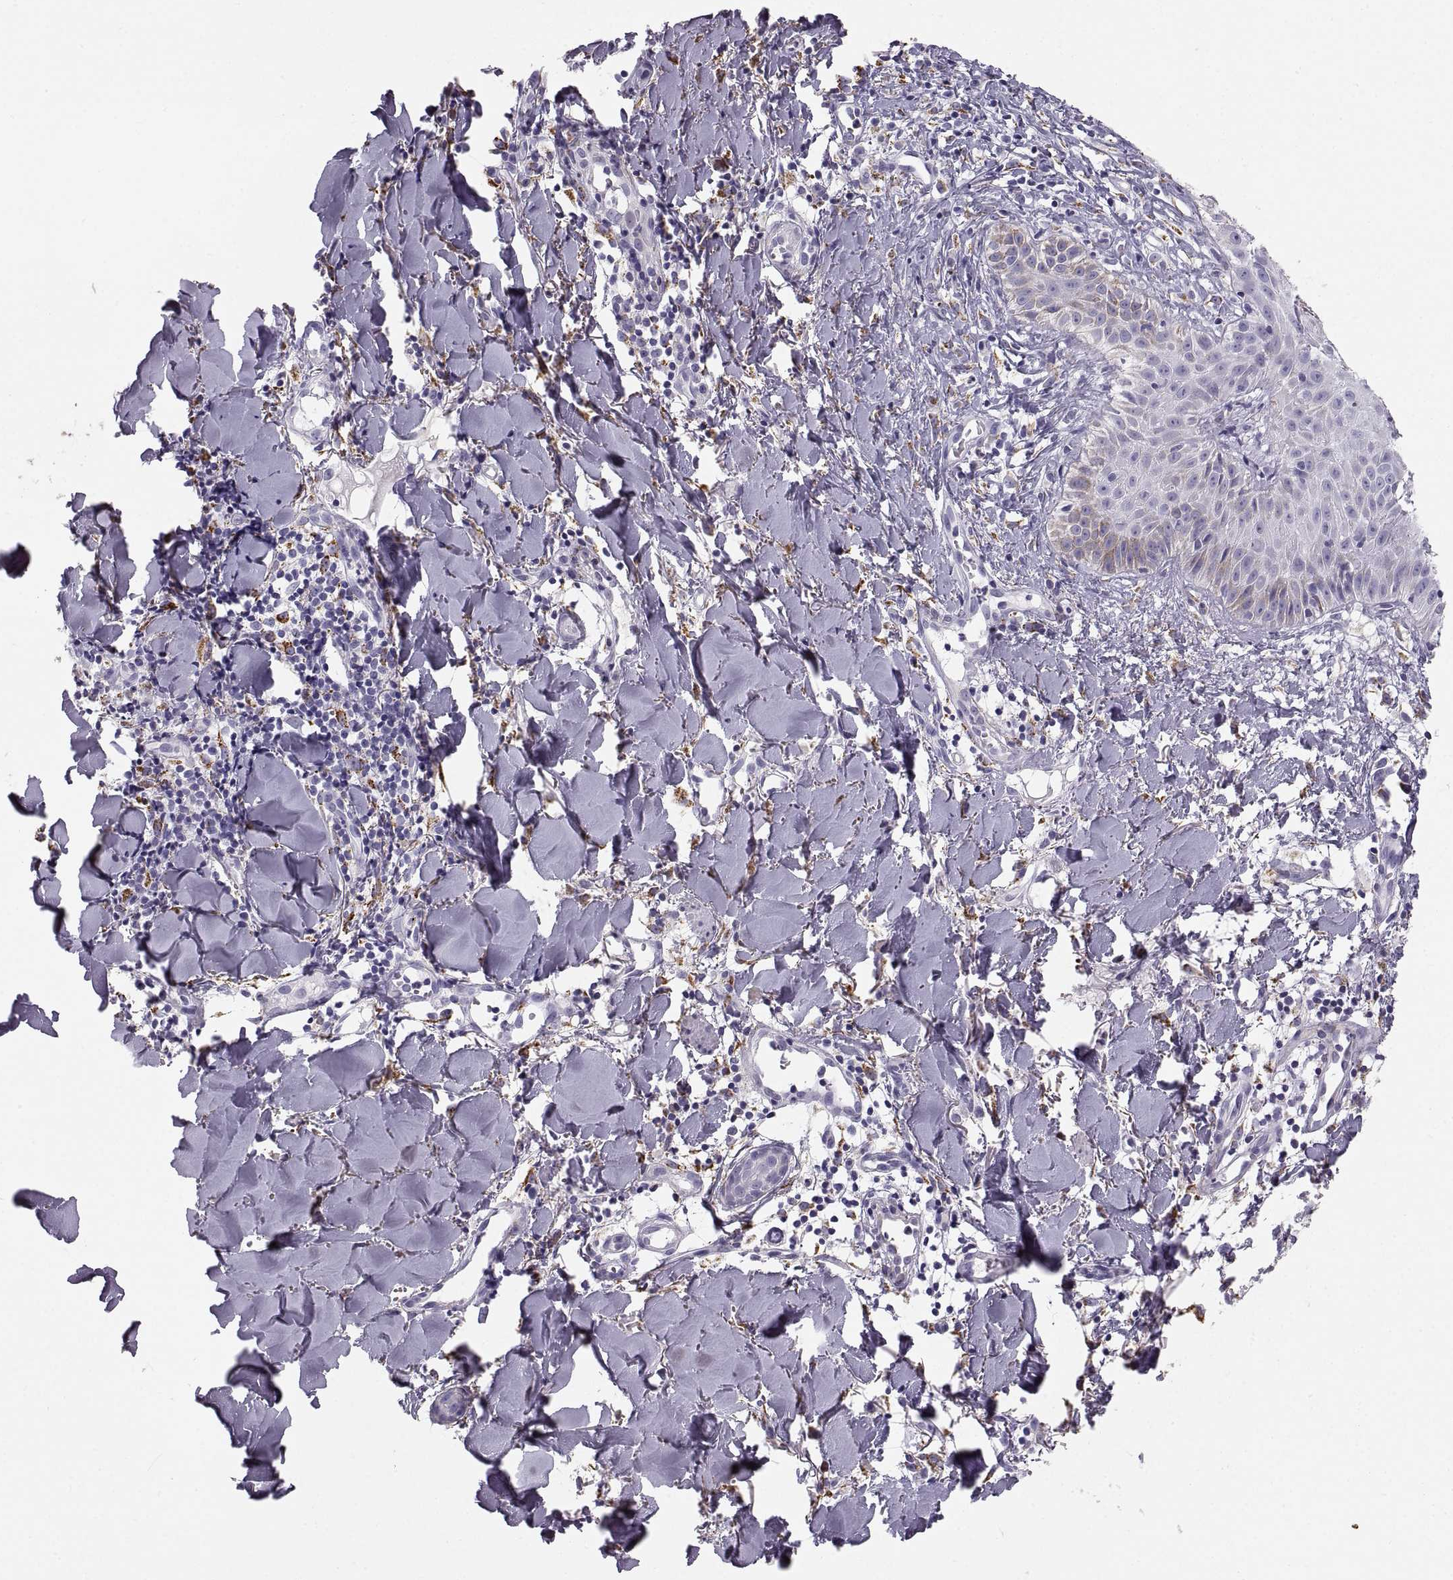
{"staining": {"intensity": "negative", "quantity": "none", "location": "none"}, "tissue": "melanoma", "cell_type": "Tumor cells", "image_type": "cancer", "snomed": [{"axis": "morphology", "description": "Malignant melanoma, NOS"}, {"axis": "topography", "description": "Skin"}], "caption": "The immunohistochemistry (IHC) photomicrograph has no significant expression in tumor cells of melanoma tissue. The staining was performed using DAB (3,3'-diaminobenzidine) to visualize the protein expression in brown, while the nuclei were stained in blue with hematoxylin (Magnification: 20x).", "gene": "COL9A3", "patient": {"sex": "male", "age": 51}}